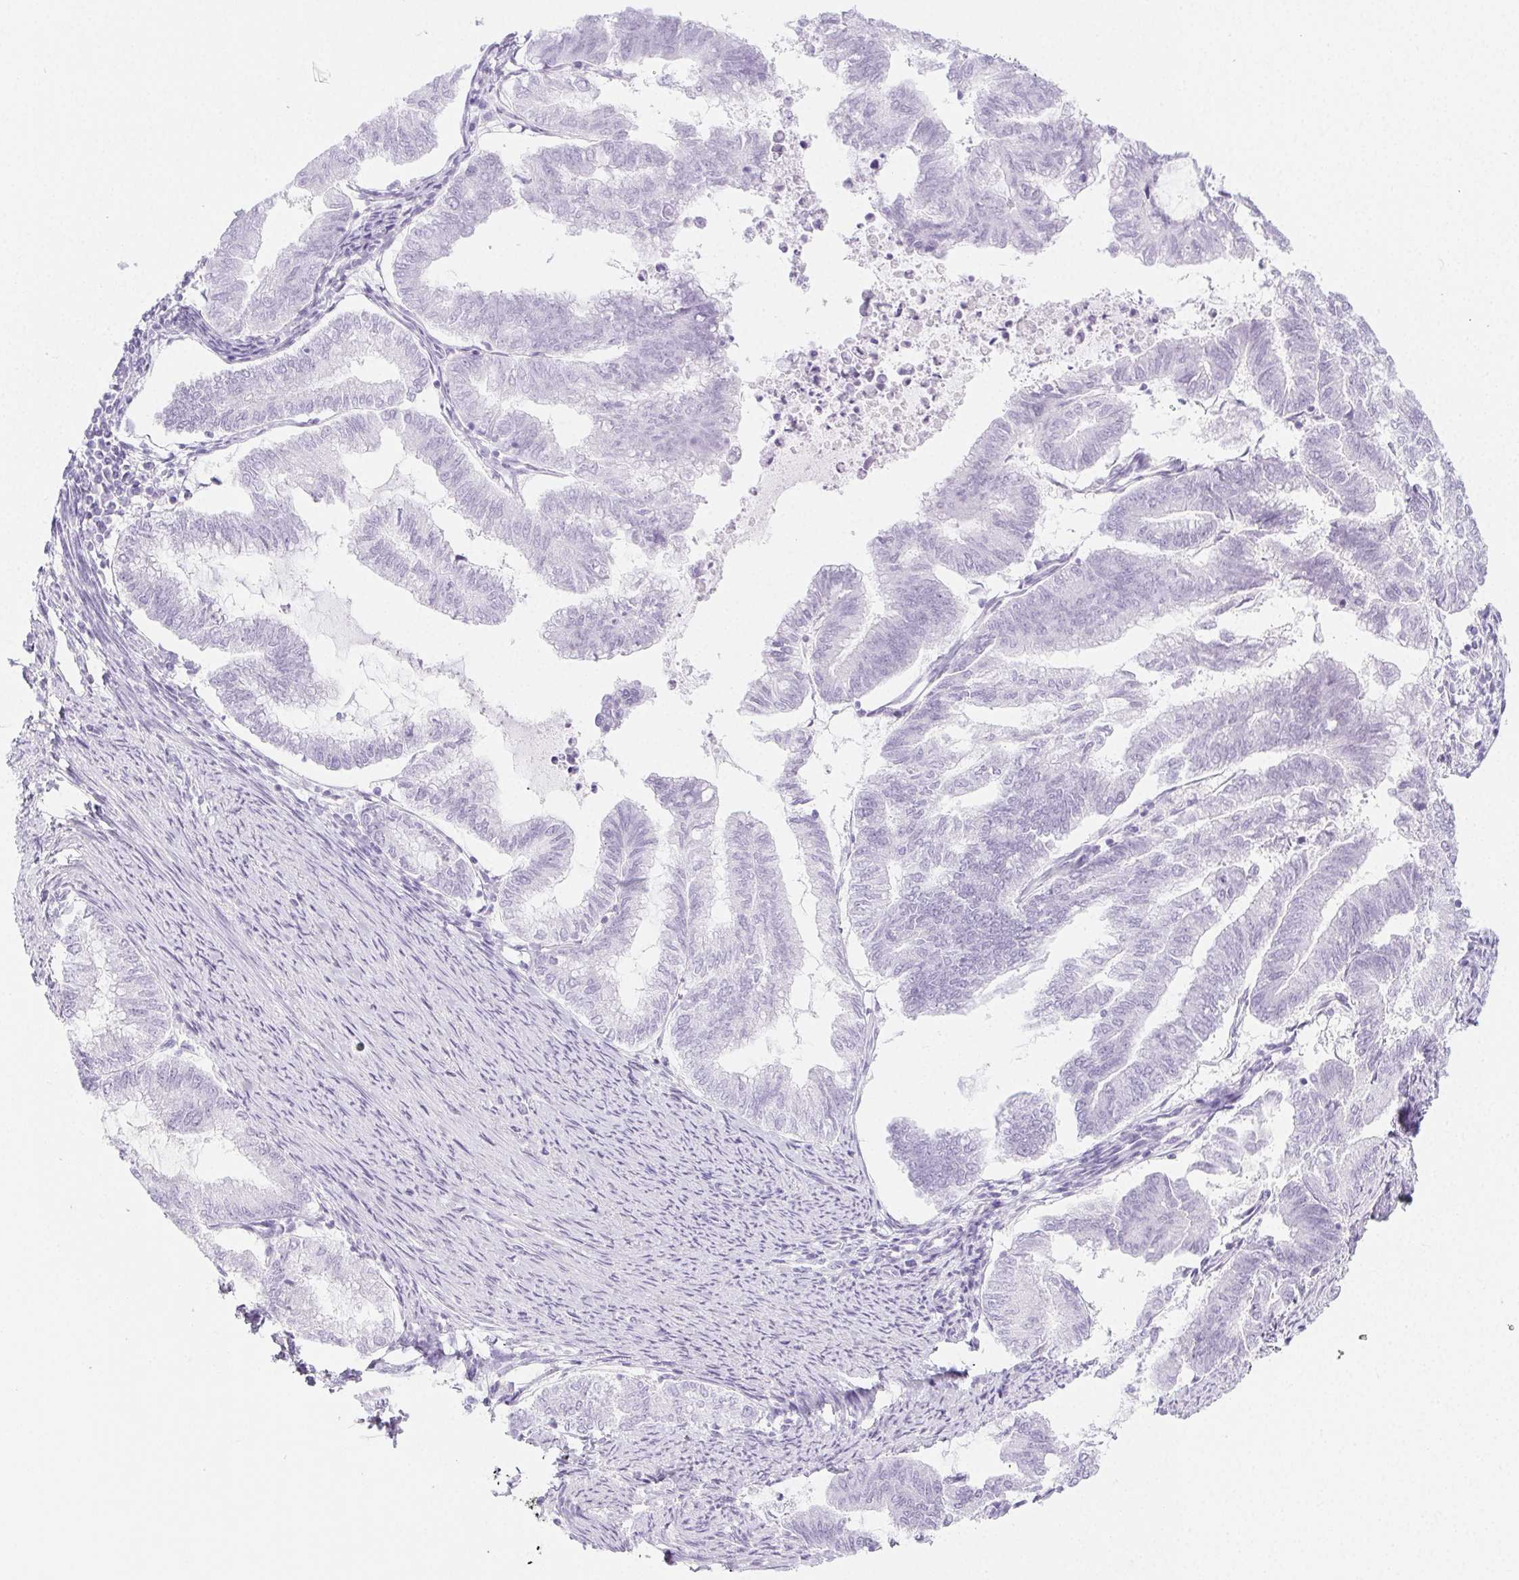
{"staining": {"intensity": "negative", "quantity": "none", "location": "none"}, "tissue": "endometrial cancer", "cell_type": "Tumor cells", "image_type": "cancer", "snomed": [{"axis": "morphology", "description": "Adenocarcinoma, NOS"}, {"axis": "topography", "description": "Endometrium"}], "caption": "The immunohistochemistry image has no significant expression in tumor cells of endometrial cancer tissue.", "gene": "PI3", "patient": {"sex": "female", "age": 79}}